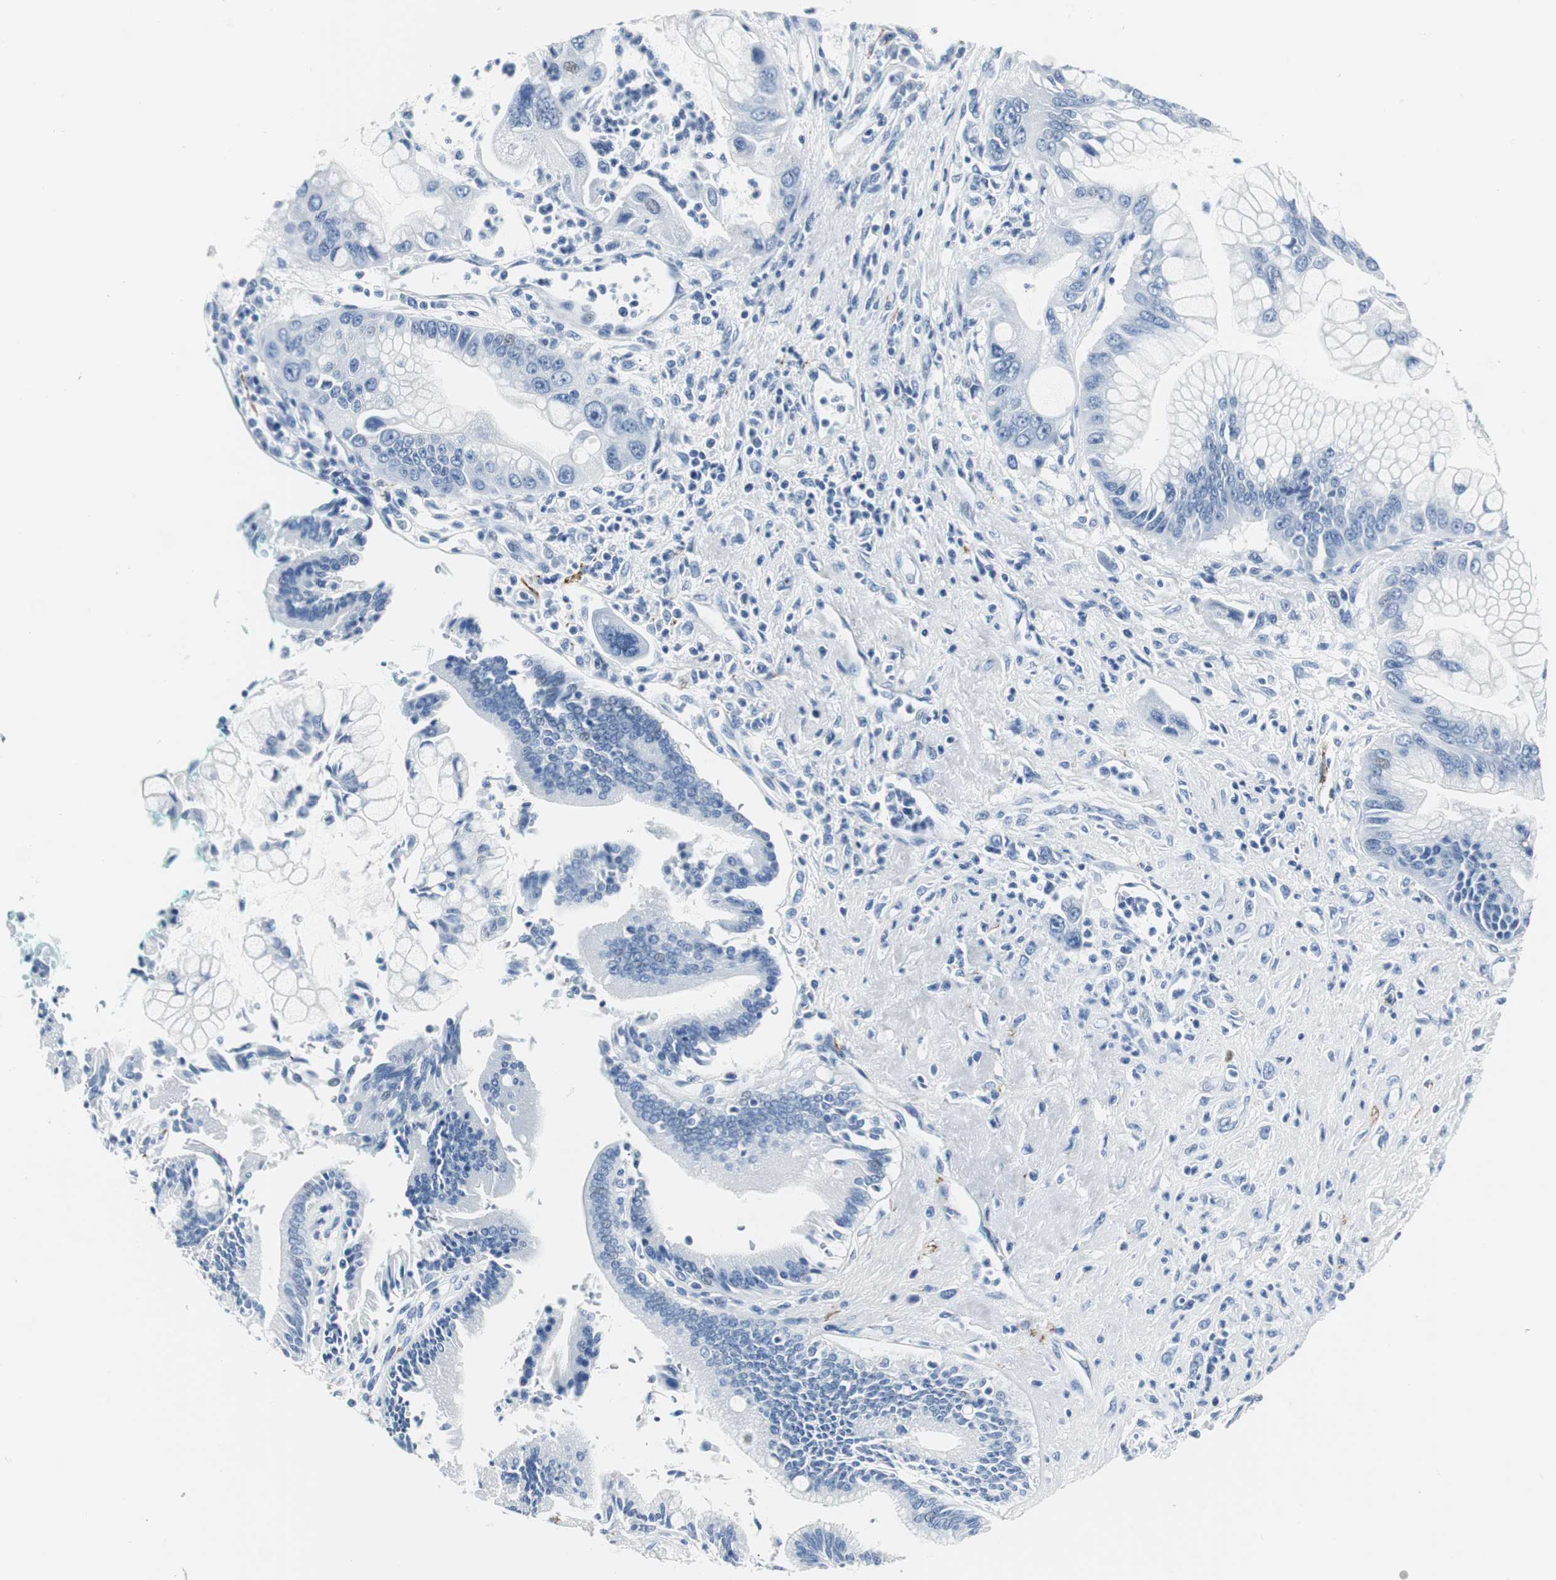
{"staining": {"intensity": "negative", "quantity": "none", "location": "none"}, "tissue": "pancreatic cancer", "cell_type": "Tumor cells", "image_type": "cancer", "snomed": [{"axis": "morphology", "description": "Adenocarcinoma, NOS"}, {"axis": "topography", "description": "Pancreas"}], "caption": "This is an immunohistochemistry histopathology image of human adenocarcinoma (pancreatic). There is no expression in tumor cells.", "gene": "GAP43", "patient": {"sex": "male", "age": 59}}